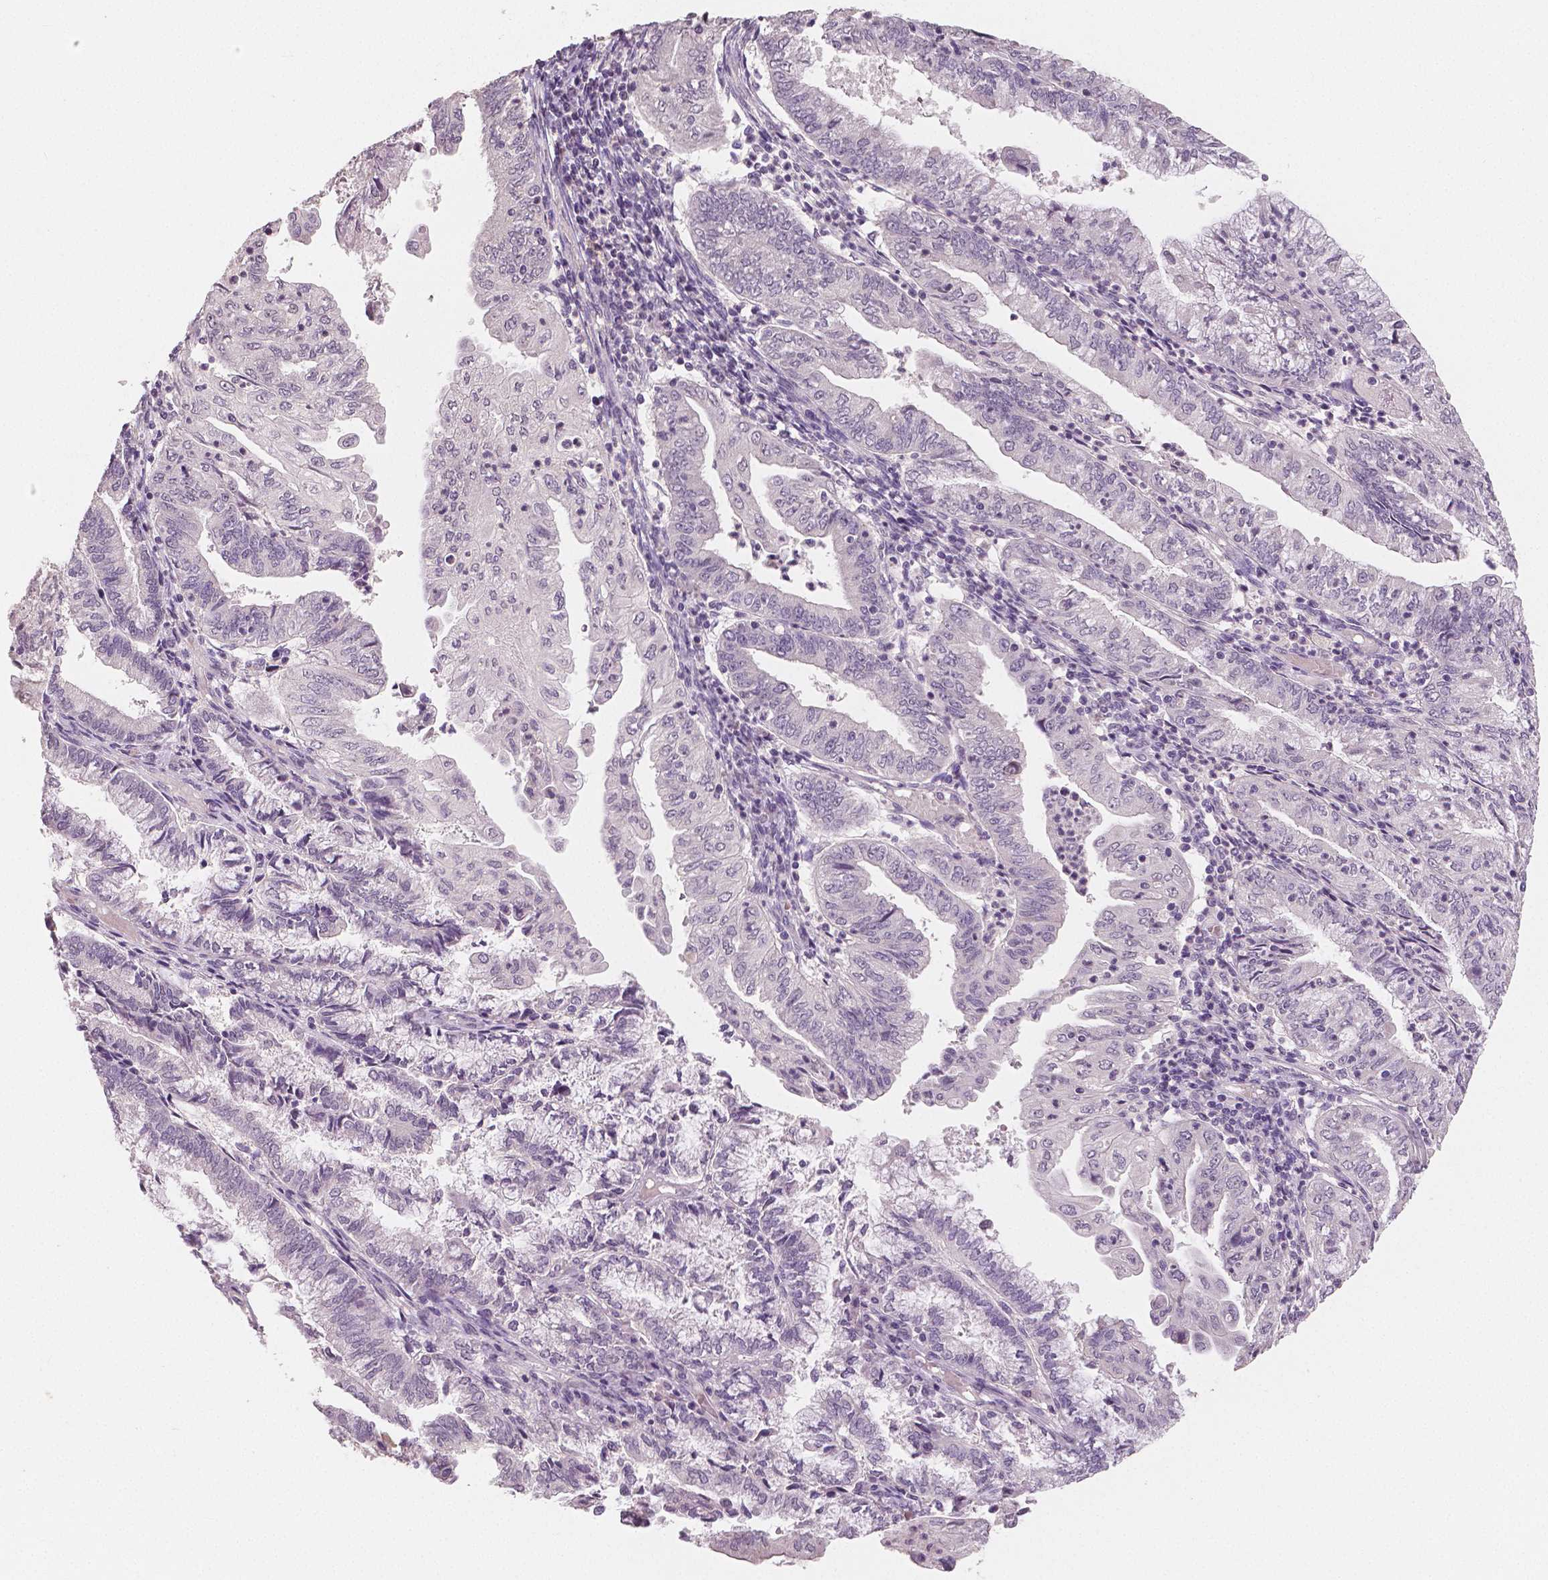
{"staining": {"intensity": "negative", "quantity": "none", "location": "none"}, "tissue": "endometrial cancer", "cell_type": "Tumor cells", "image_type": "cancer", "snomed": [{"axis": "morphology", "description": "Adenocarcinoma, NOS"}, {"axis": "topography", "description": "Endometrium"}], "caption": "This is a histopathology image of immunohistochemistry staining of adenocarcinoma (endometrial), which shows no positivity in tumor cells.", "gene": "RNASE7", "patient": {"sex": "female", "age": 55}}